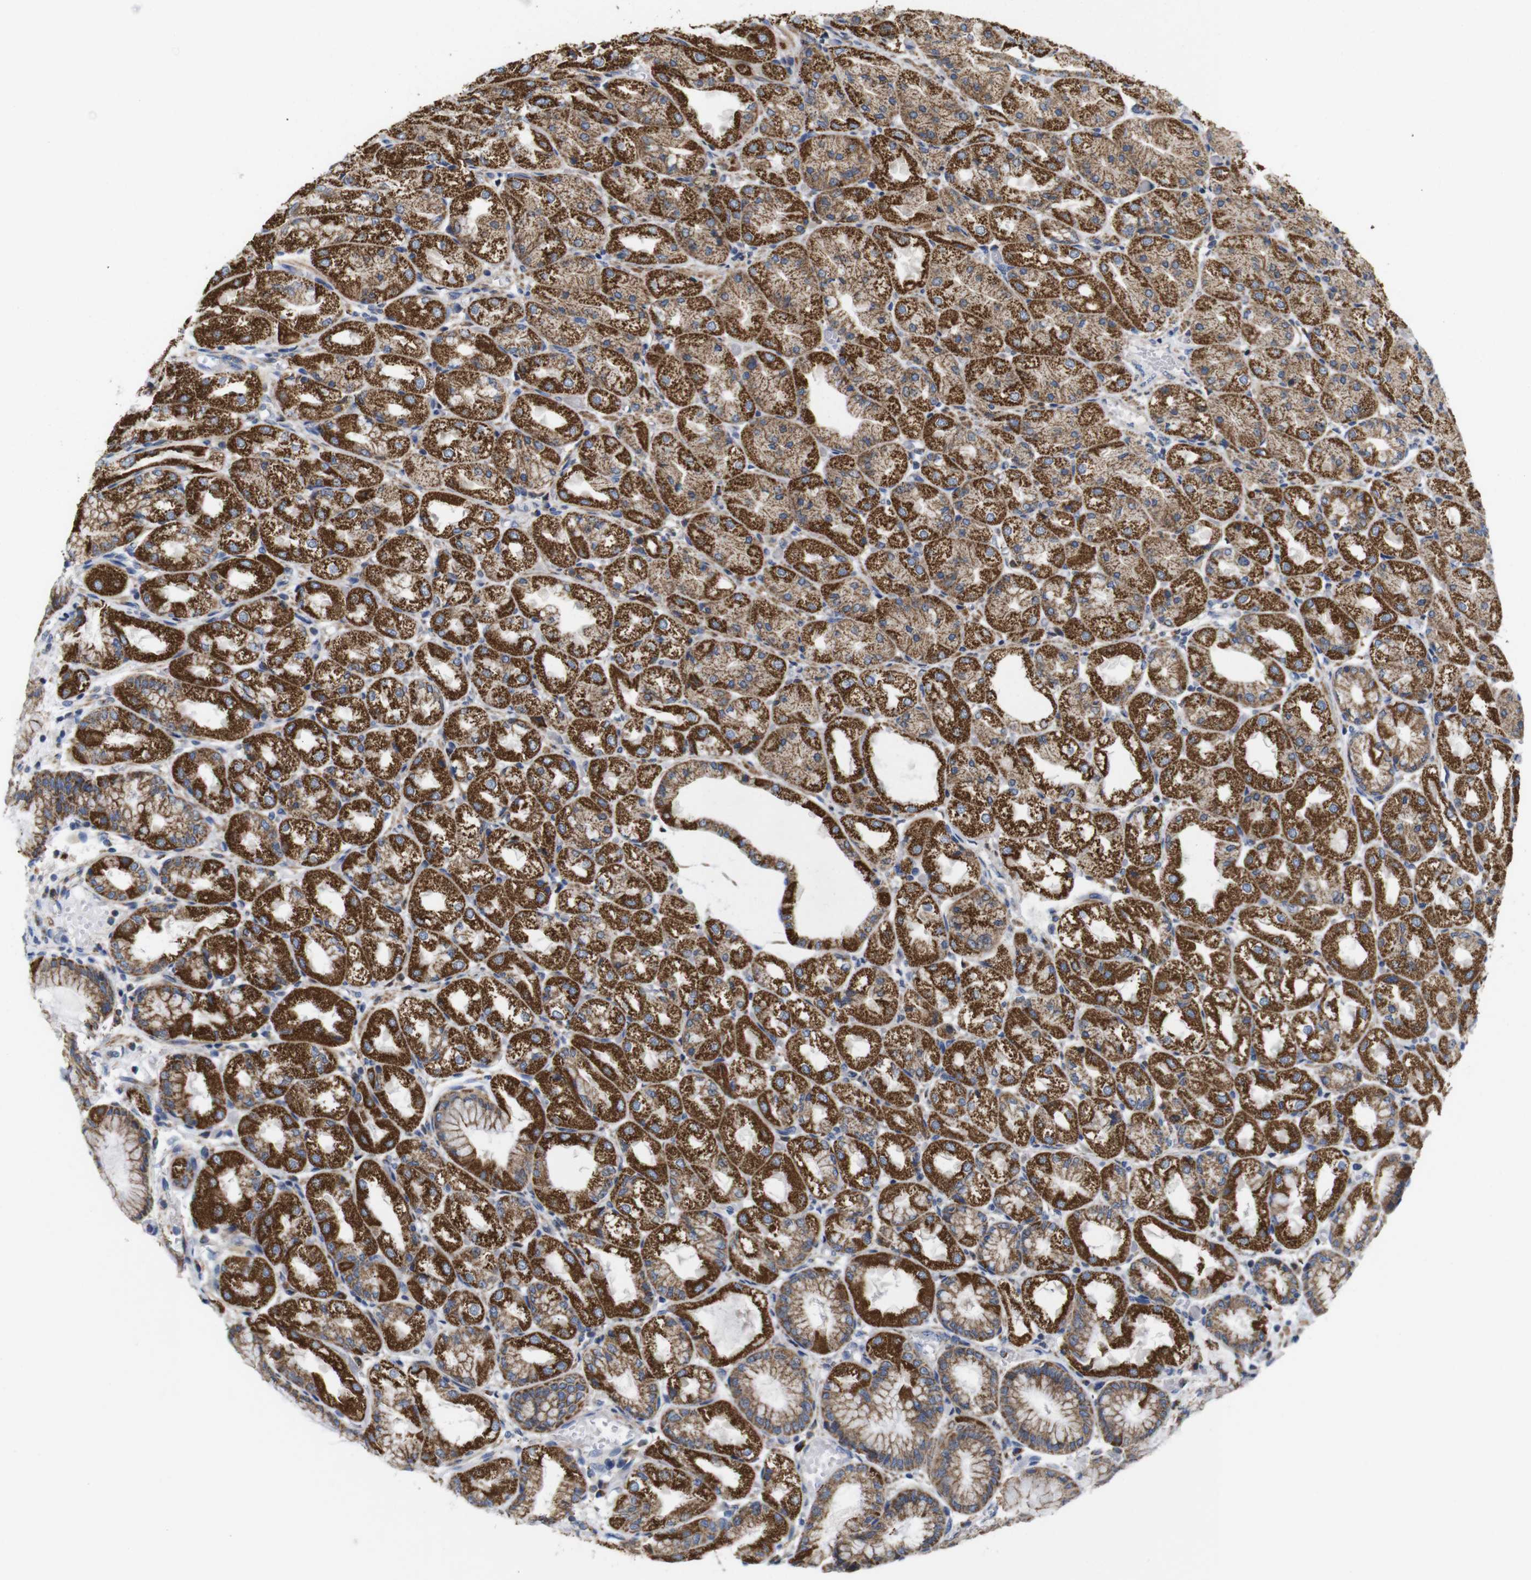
{"staining": {"intensity": "strong", "quantity": ">75%", "location": "cytoplasmic/membranous"}, "tissue": "stomach", "cell_type": "Glandular cells", "image_type": "normal", "snomed": [{"axis": "morphology", "description": "Normal tissue, NOS"}, {"axis": "topography", "description": "Stomach, upper"}], "caption": "Stomach stained with DAB (3,3'-diaminobenzidine) IHC shows high levels of strong cytoplasmic/membranous staining in about >75% of glandular cells.", "gene": "FAM171B", "patient": {"sex": "male", "age": 72}}